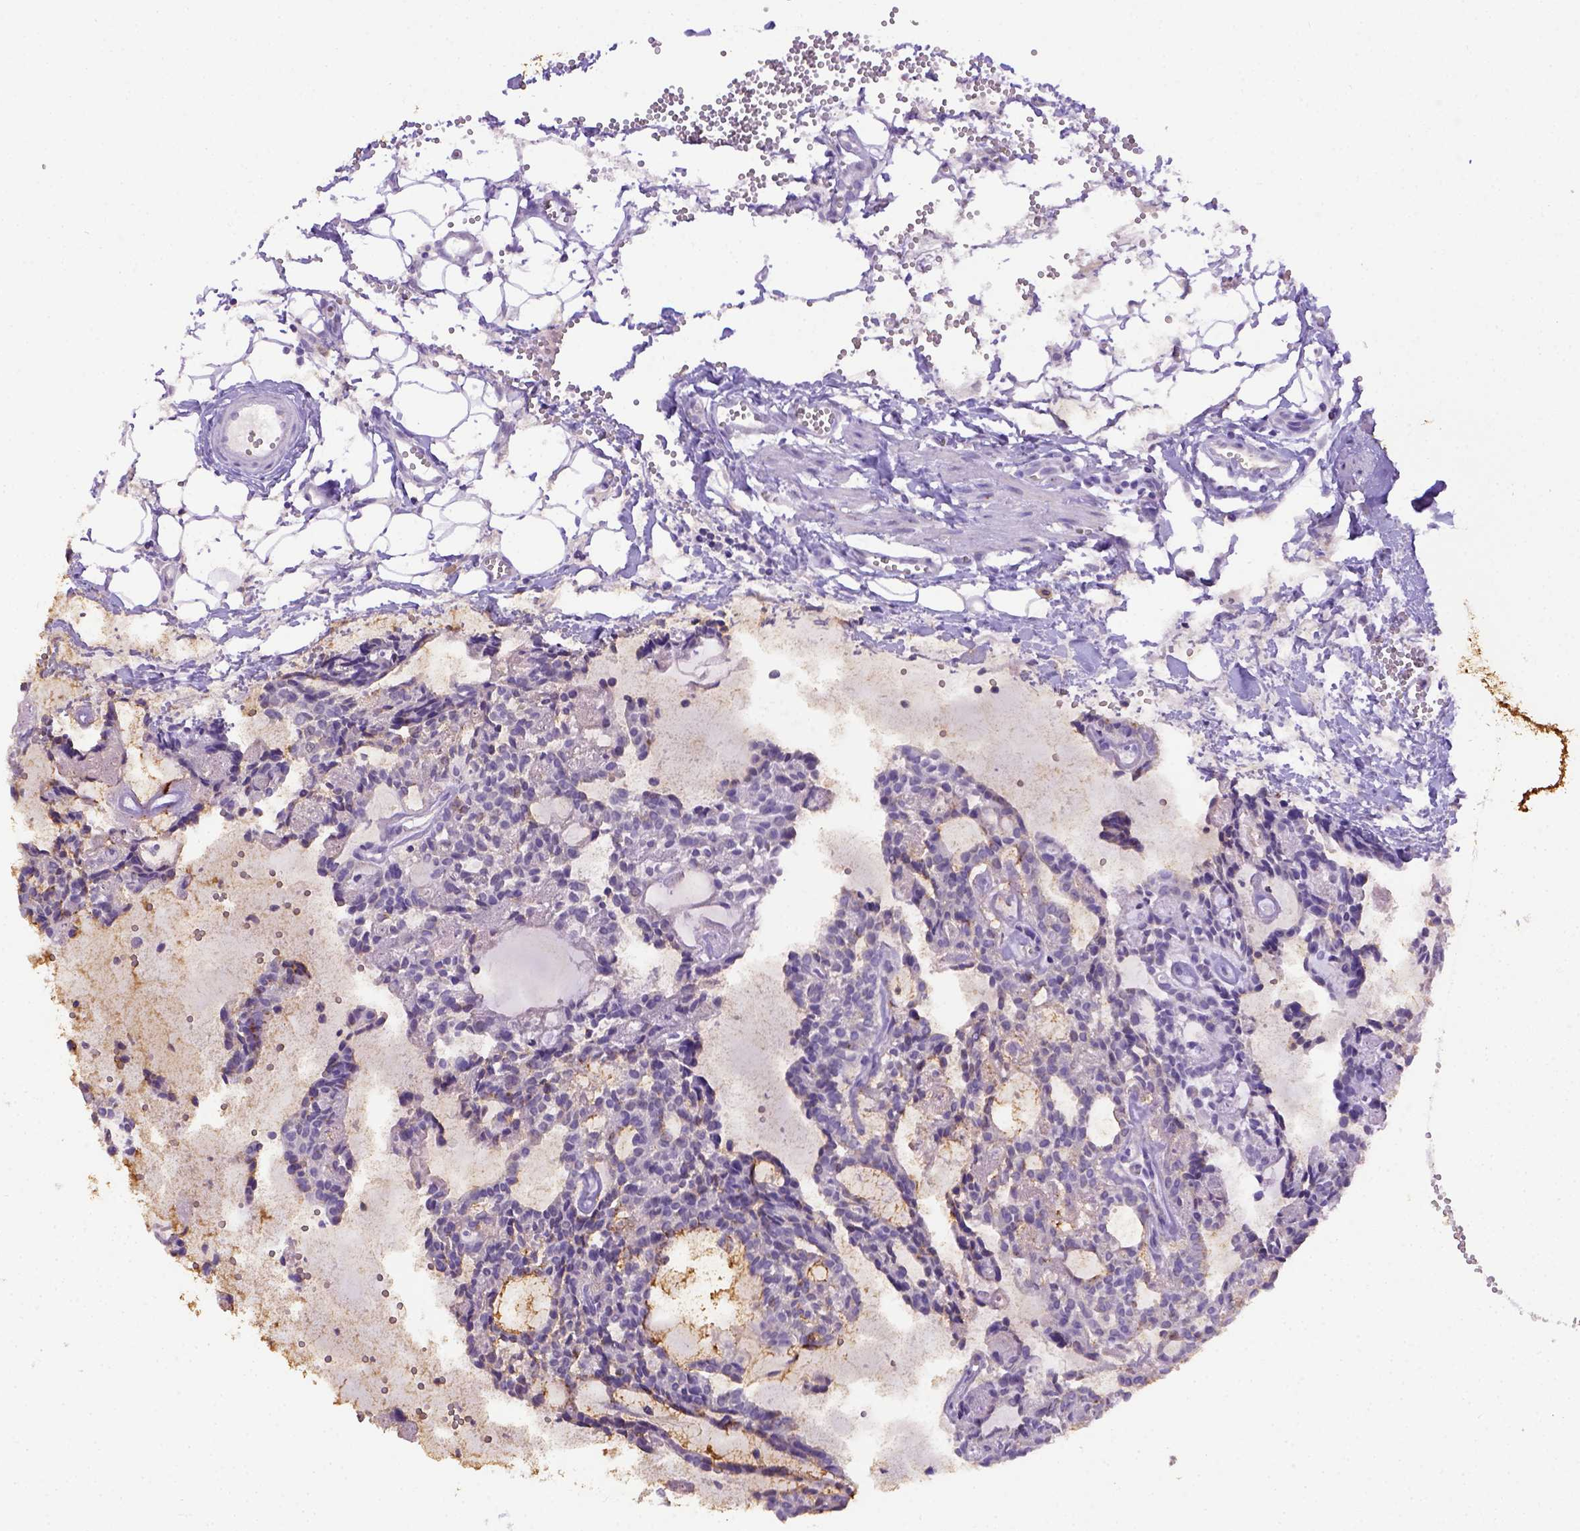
{"staining": {"intensity": "negative", "quantity": "none", "location": "none"}, "tissue": "head and neck cancer", "cell_type": "Tumor cells", "image_type": "cancer", "snomed": [{"axis": "morphology", "description": "Adenocarcinoma, NOS"}, {"axis": "topography", "description": "Head-Neck"}], "caption": "High magnification brightfield microscopy of adenocarcinoma (head and neck) stained with DAB (3,3'-diaminobenzidine) (brown) and counterstained with hematoxylin (blue): tumor cells show no significant expression.", "gene": "B3GAT1", "patient": {"sex": "female", "age": 62}}